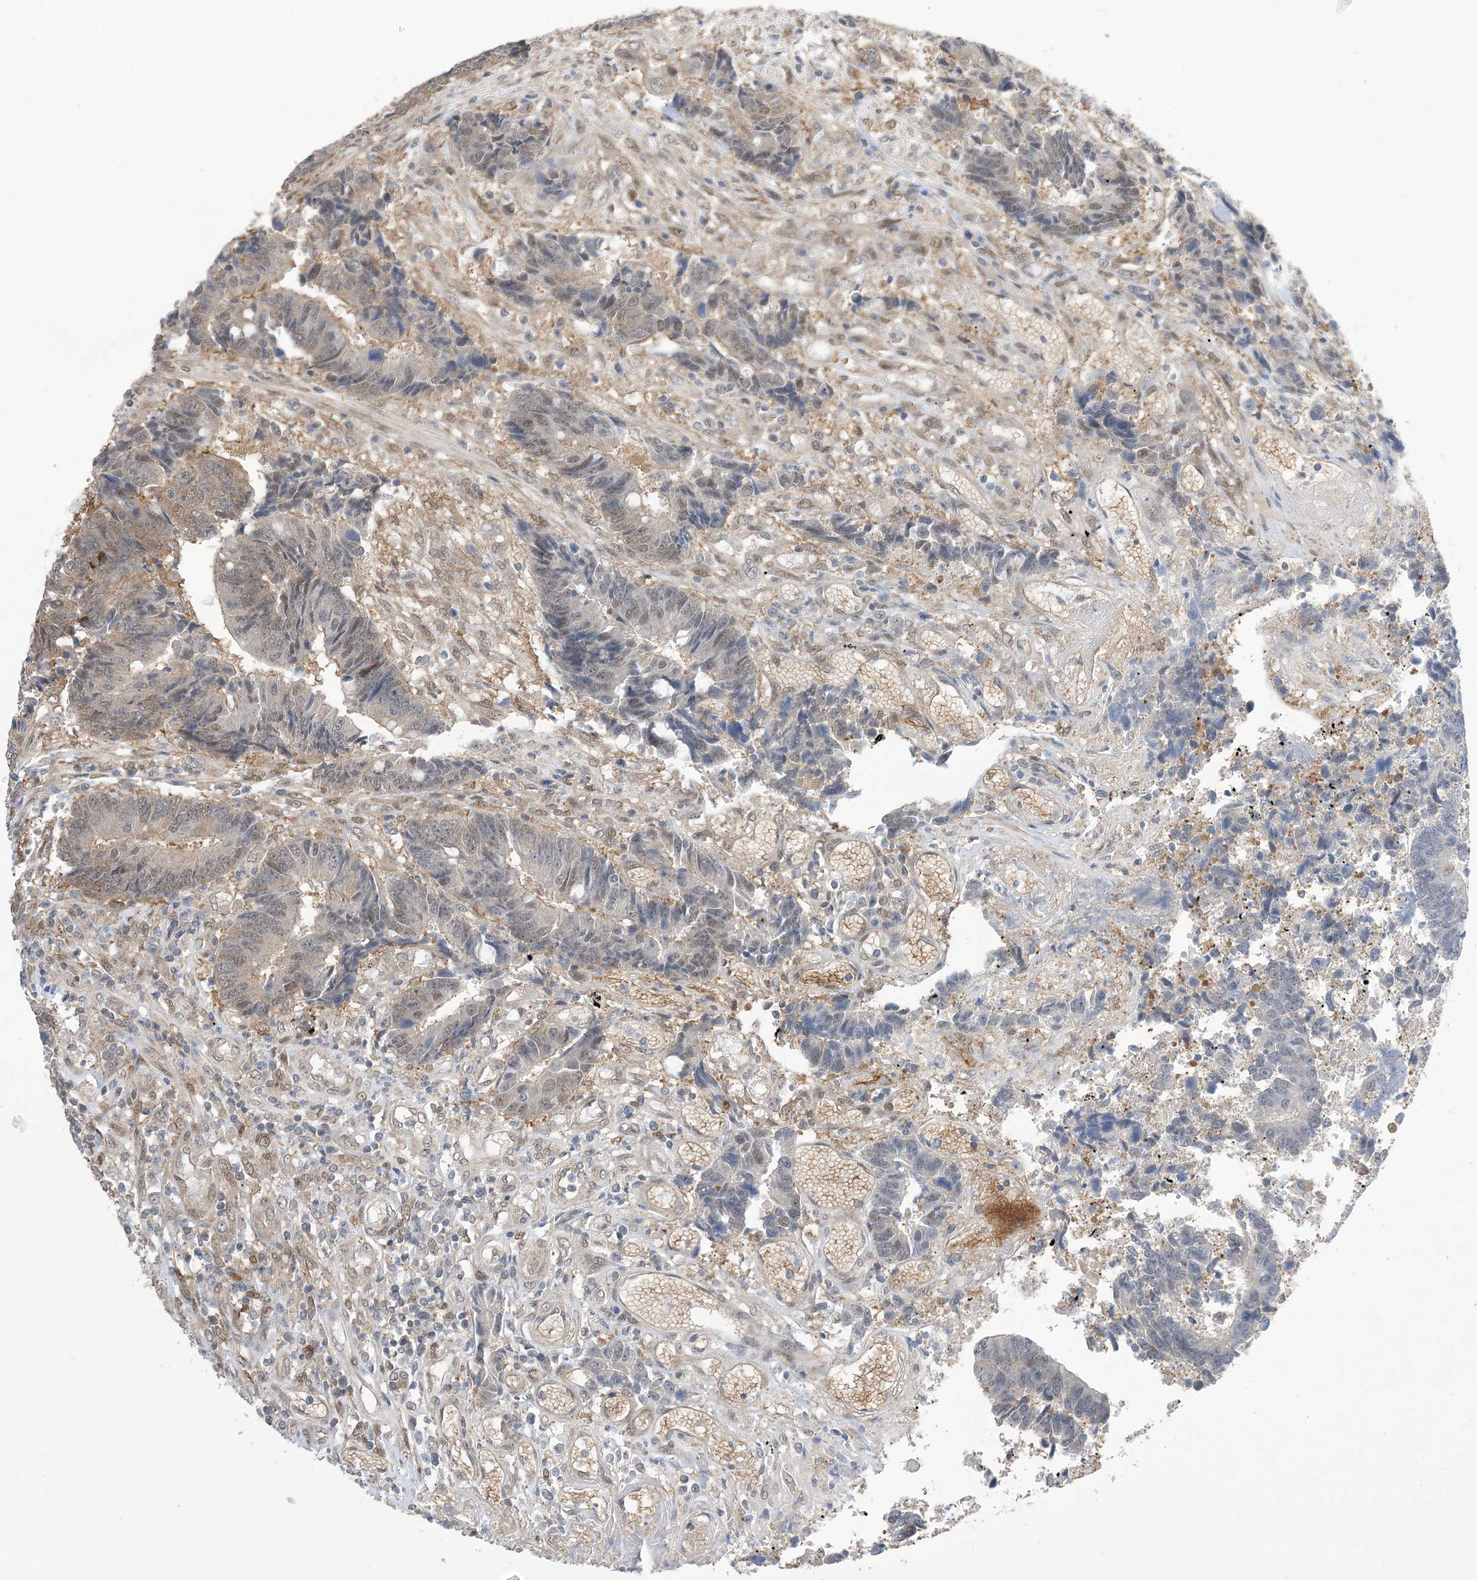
{"staining": {"intensity": "weak", "quantity": "<25%", "location": "cytoplasmic/membranous"}, "tissue": "colorectal cancer", "cell_type": "Tumor cells", "image_type": "cancer", "snomed": [{"axis": "morphology", "description": "Adenocarcinoma, NOS"}, {"axis": "topography", "description": "Rectum"}], "caption": "IHC micrograph of colorectal adenocarcinoma stained for a protein (brown), which displays no staining in tumor cells.", "gene": "ZNF8", "patient": {"sex": "male", "age": 84}}